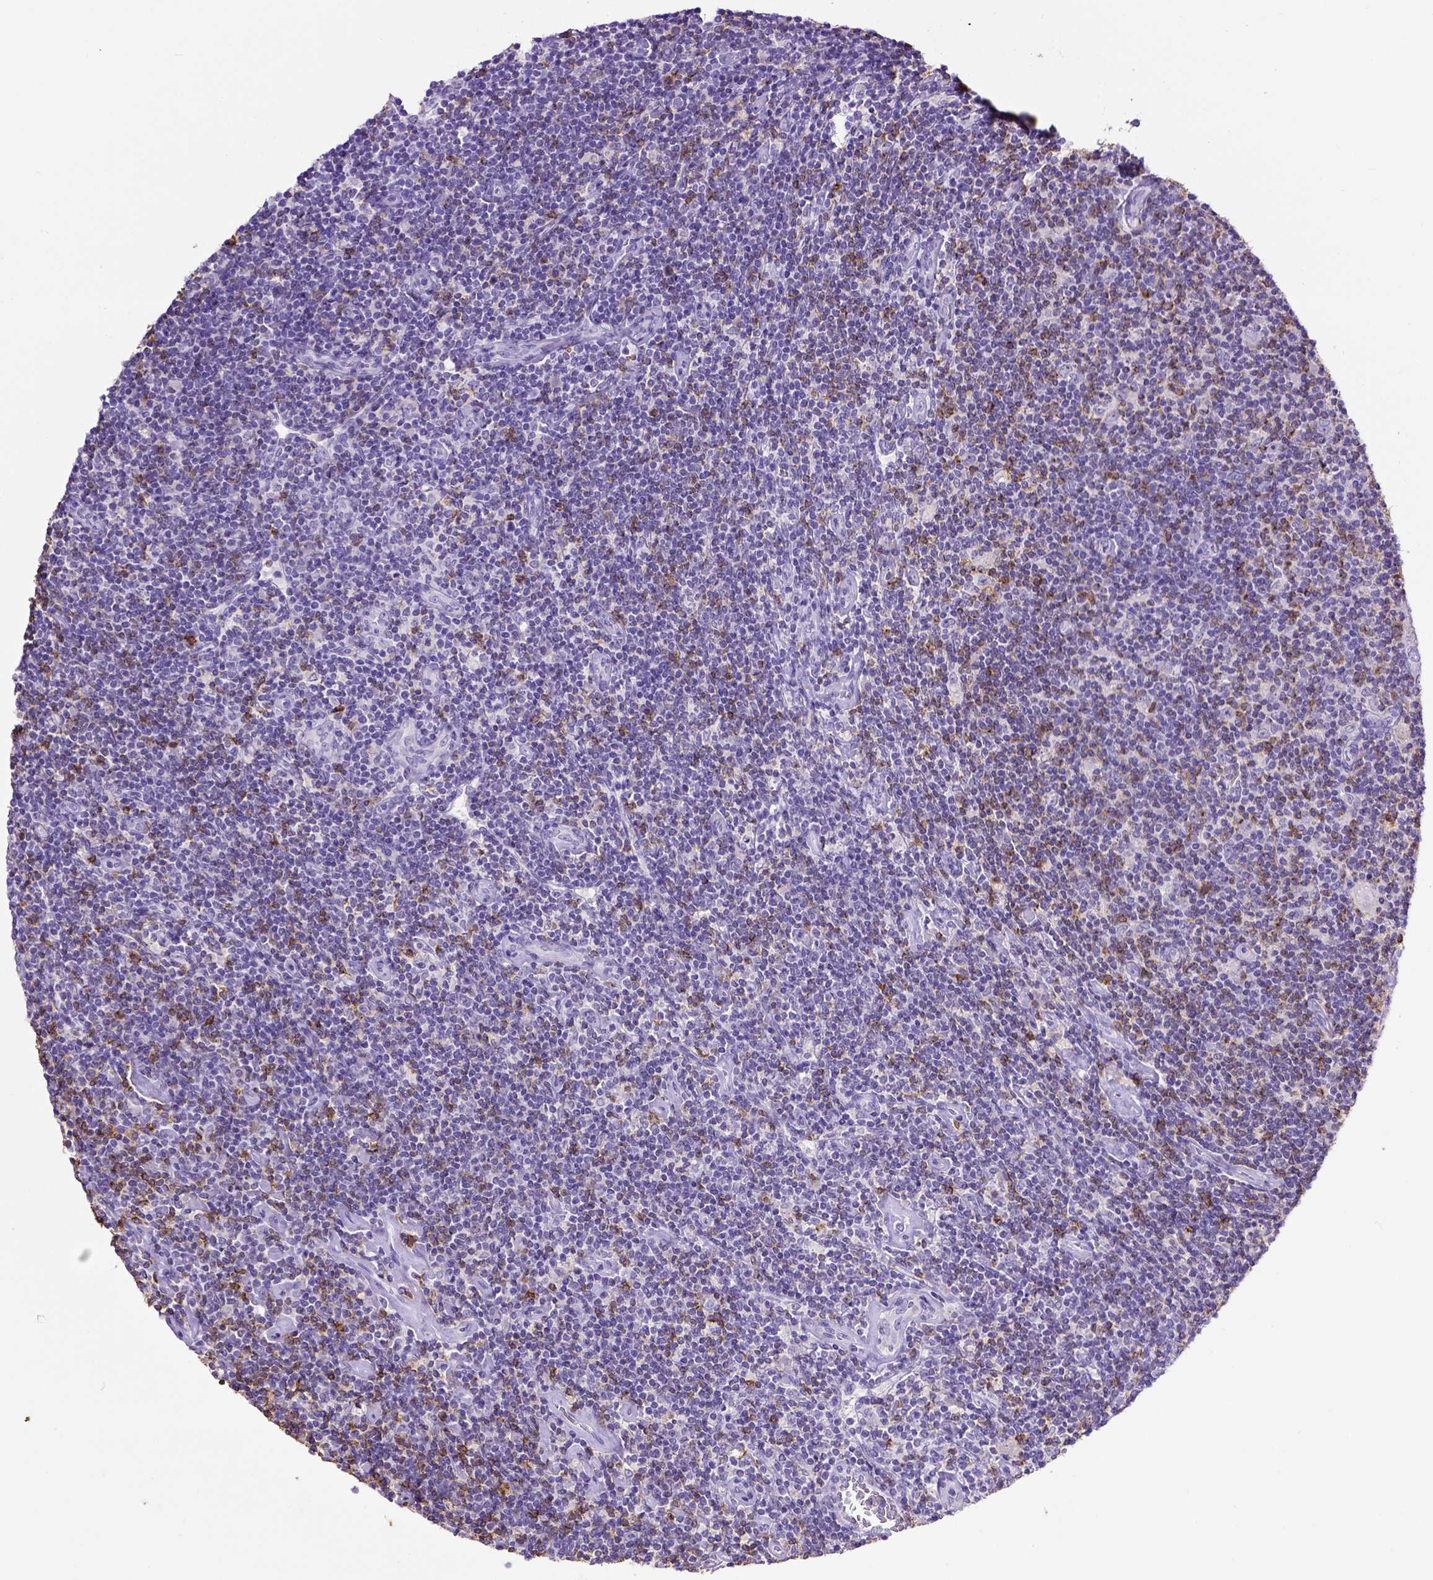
{"staining": {"intensity": "negative", "quantity": "none", "location": "none"}, "tissue": "lymphoma", "cell_type": "Tumor cells", "image_type": "cancer", "snomed": [{"axis": "morphology", "description": "Hodgkin's disease, NOS"}, {"axis": "topography", "description": "Lymph node"}], "caption": "A high-resolution image shows IHC staining of Hodgkin's disease, which demonstrates no significant expression in tumor cells.", "gene": "B3GAT1", "patient": {"sex": "male", "age": 40}}